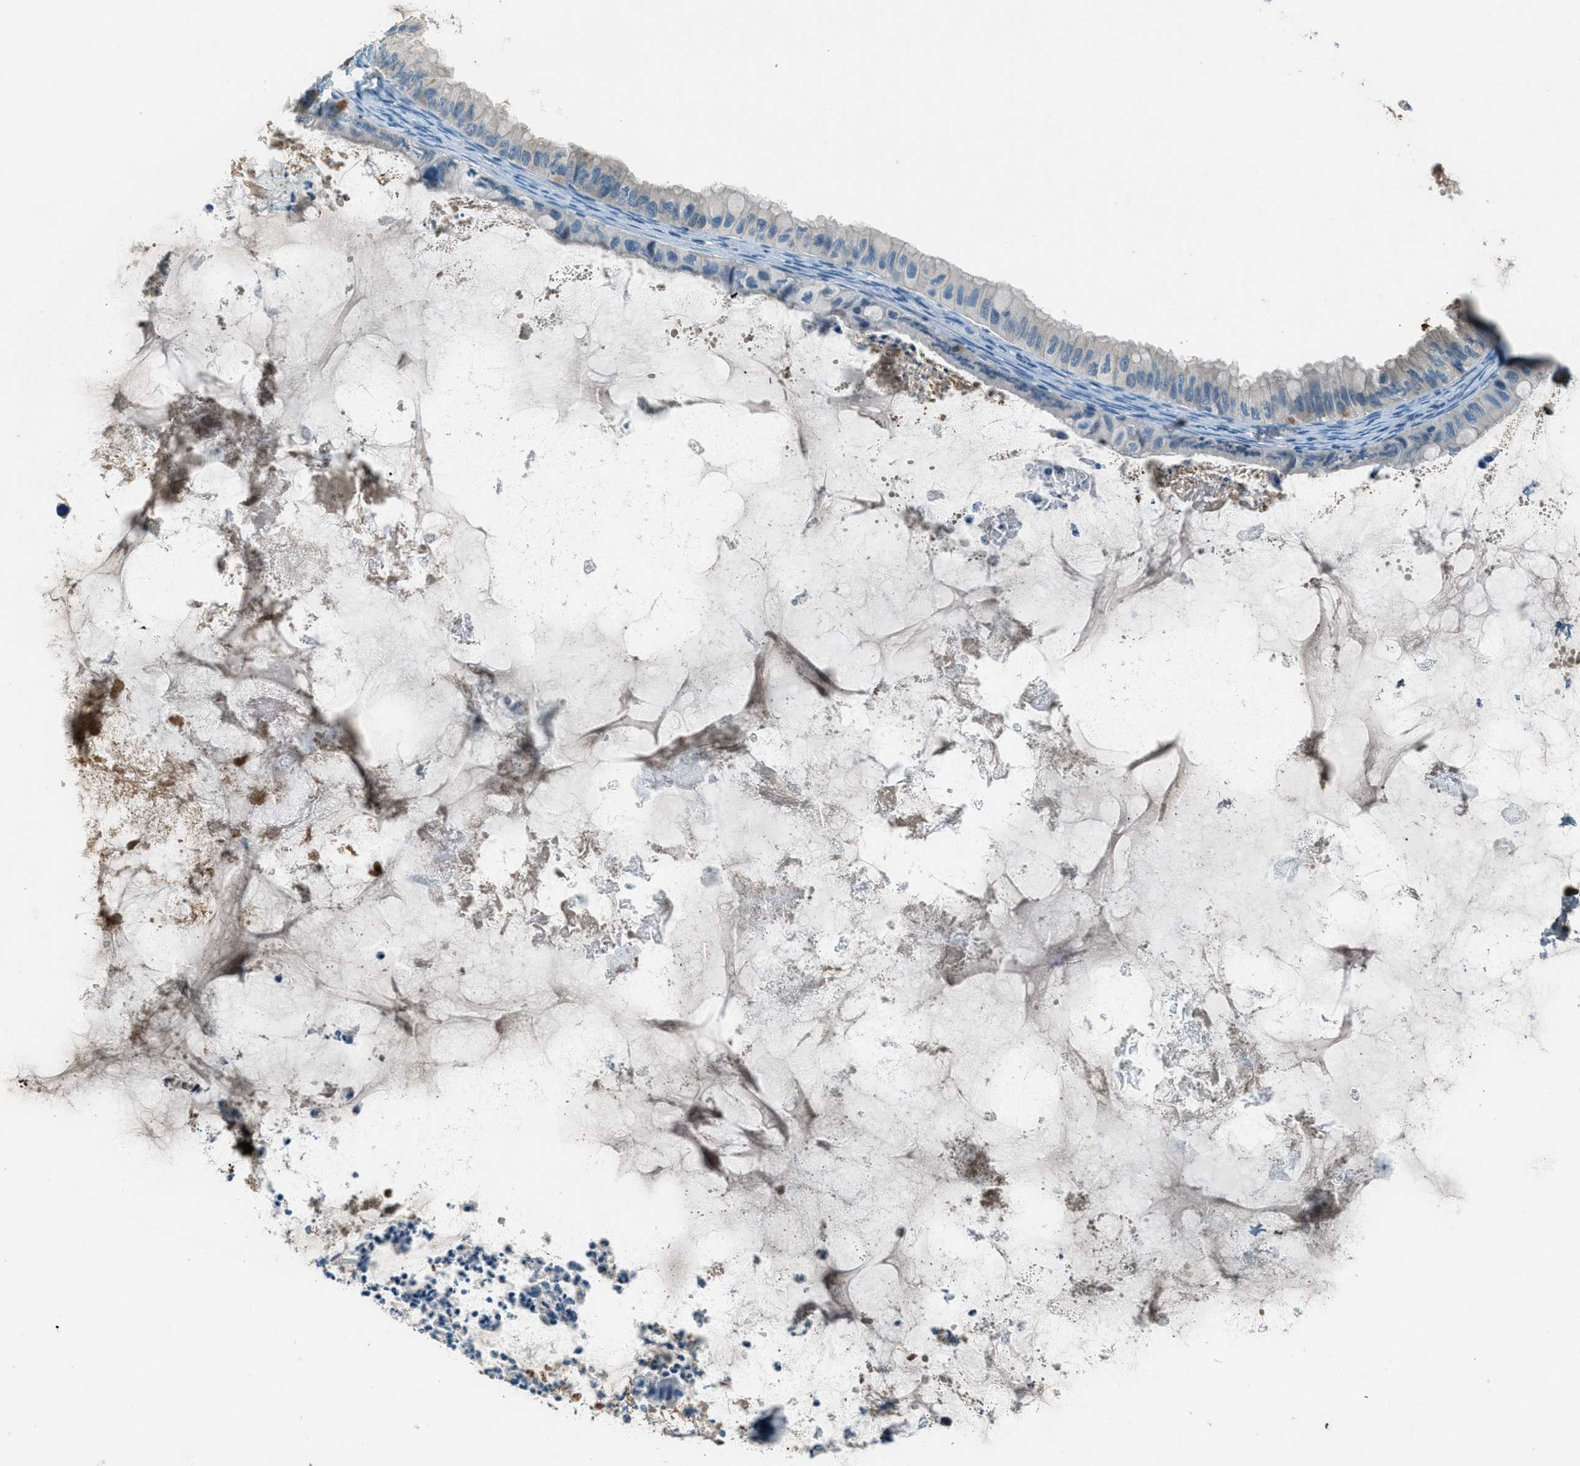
{"staining": {"intensity": "moderate", "quantity": "<25%", "location": "cytoplasmic/membranous"}, "tissue": "ovarian cancer", "cell_type": "Tumor cells", "image_type": "cancer", "snomed": [{"axis": "morphology", "description": "Cystadenocarcinoma, mucinous, NOS"}, {"axis": "topography", "description": "Ovary"}], "caption": "Ovarian cancer stained for a protein shows moderate cytoplasmic/membranous positivity in tumor cells. (DAB IHC with brightfield microscopy, high magnification).", "gene": "MSLN", "patient": {"sex": "female", "age": 80}}